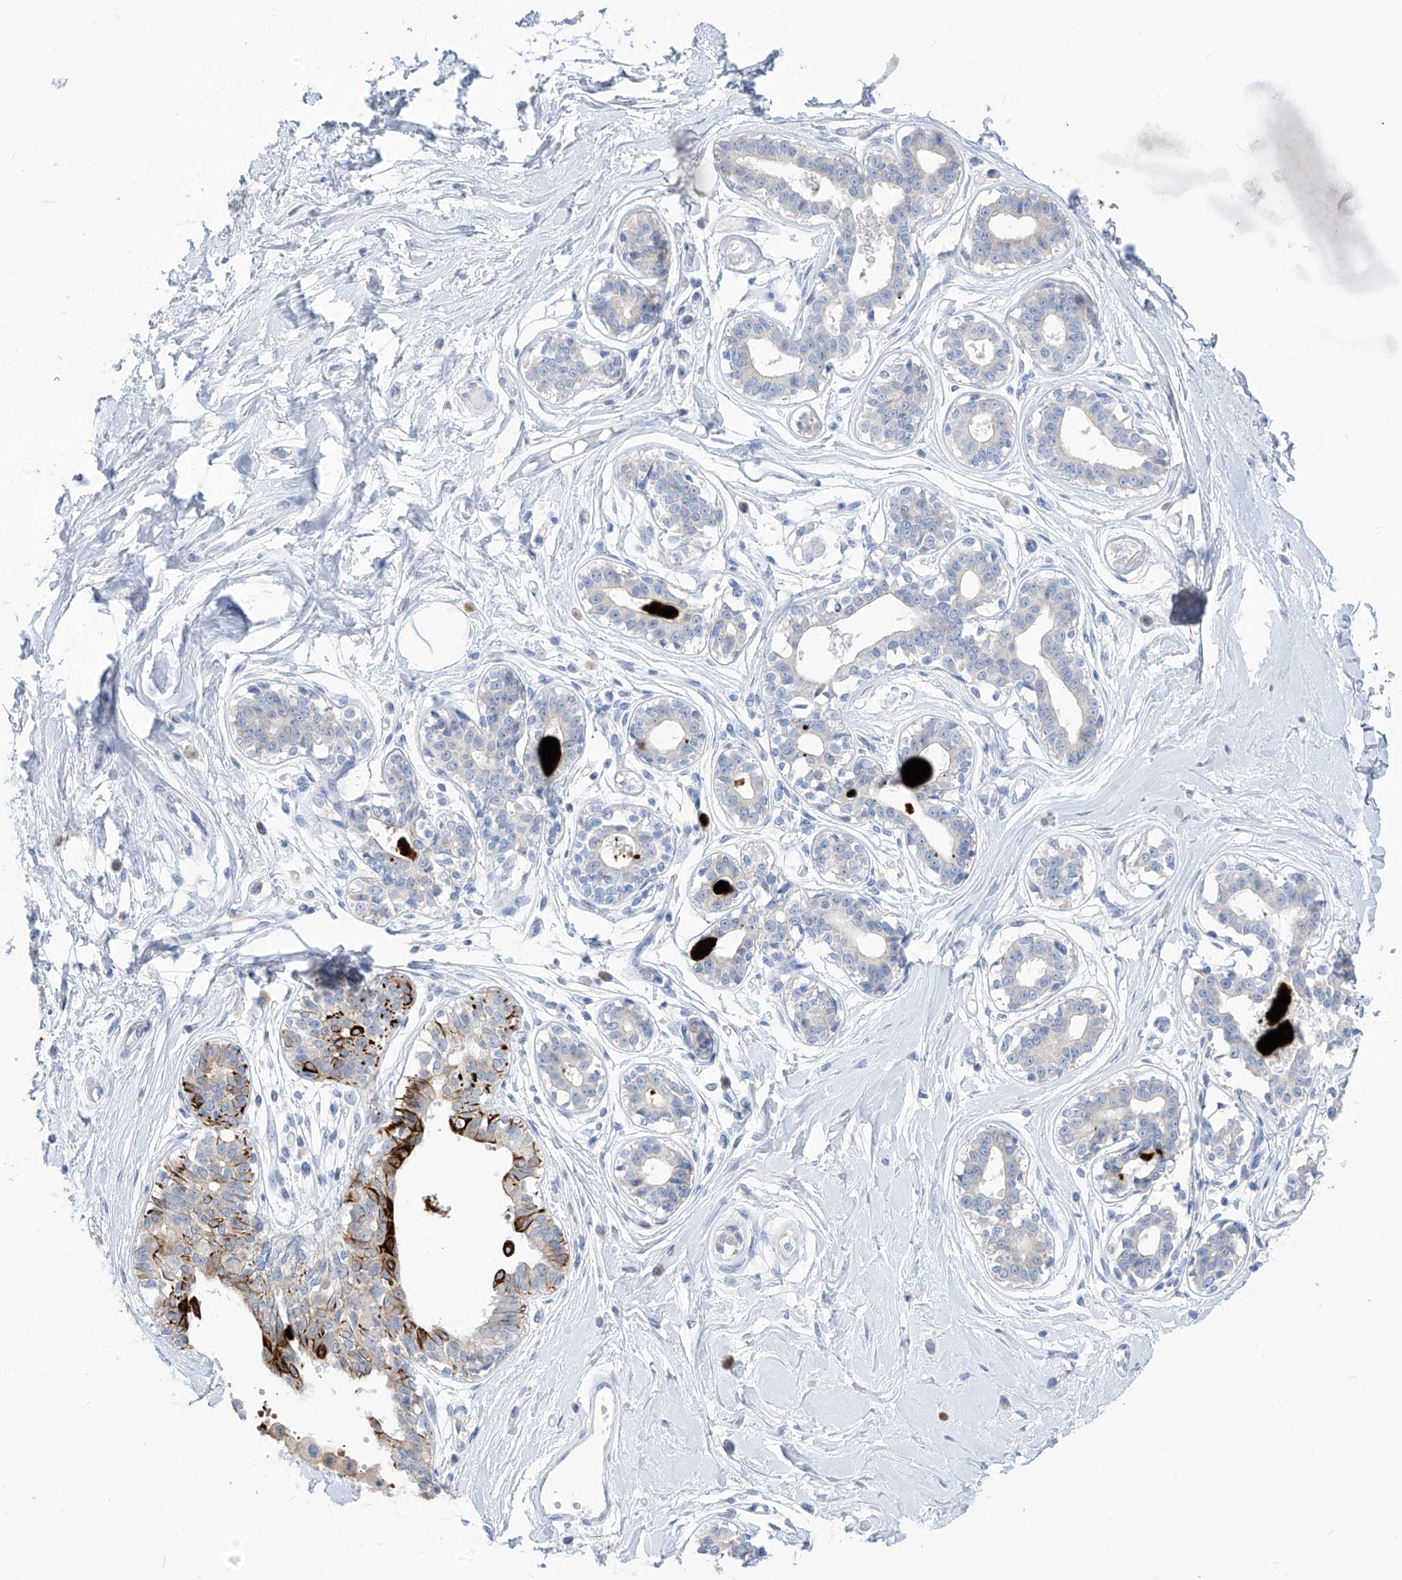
{"staining": {"intensity": "negative", "quantity": "none", "location": "none"}, "tissue": "breast", "cell_type": "Adipocytes", "image_type": "normal", "snomed": [{"axis": "morphology", "description": "Normal tissue, NOS"}, {"axis": "topography", "description": "Breast"}], "caption": "High magnification brightfield microscopy of normal breast stained with DAB (3,3'-diaminobenzidine) (brown) and counterstained with hematoxylin (blue): adipocytes show no significant positivity. (DAB immunohistochemistry (IHC) visualized using brightfield microscopy, high magnification).", "gene": "ZNF404", "patient": {"sex": "female", "age": 45}}